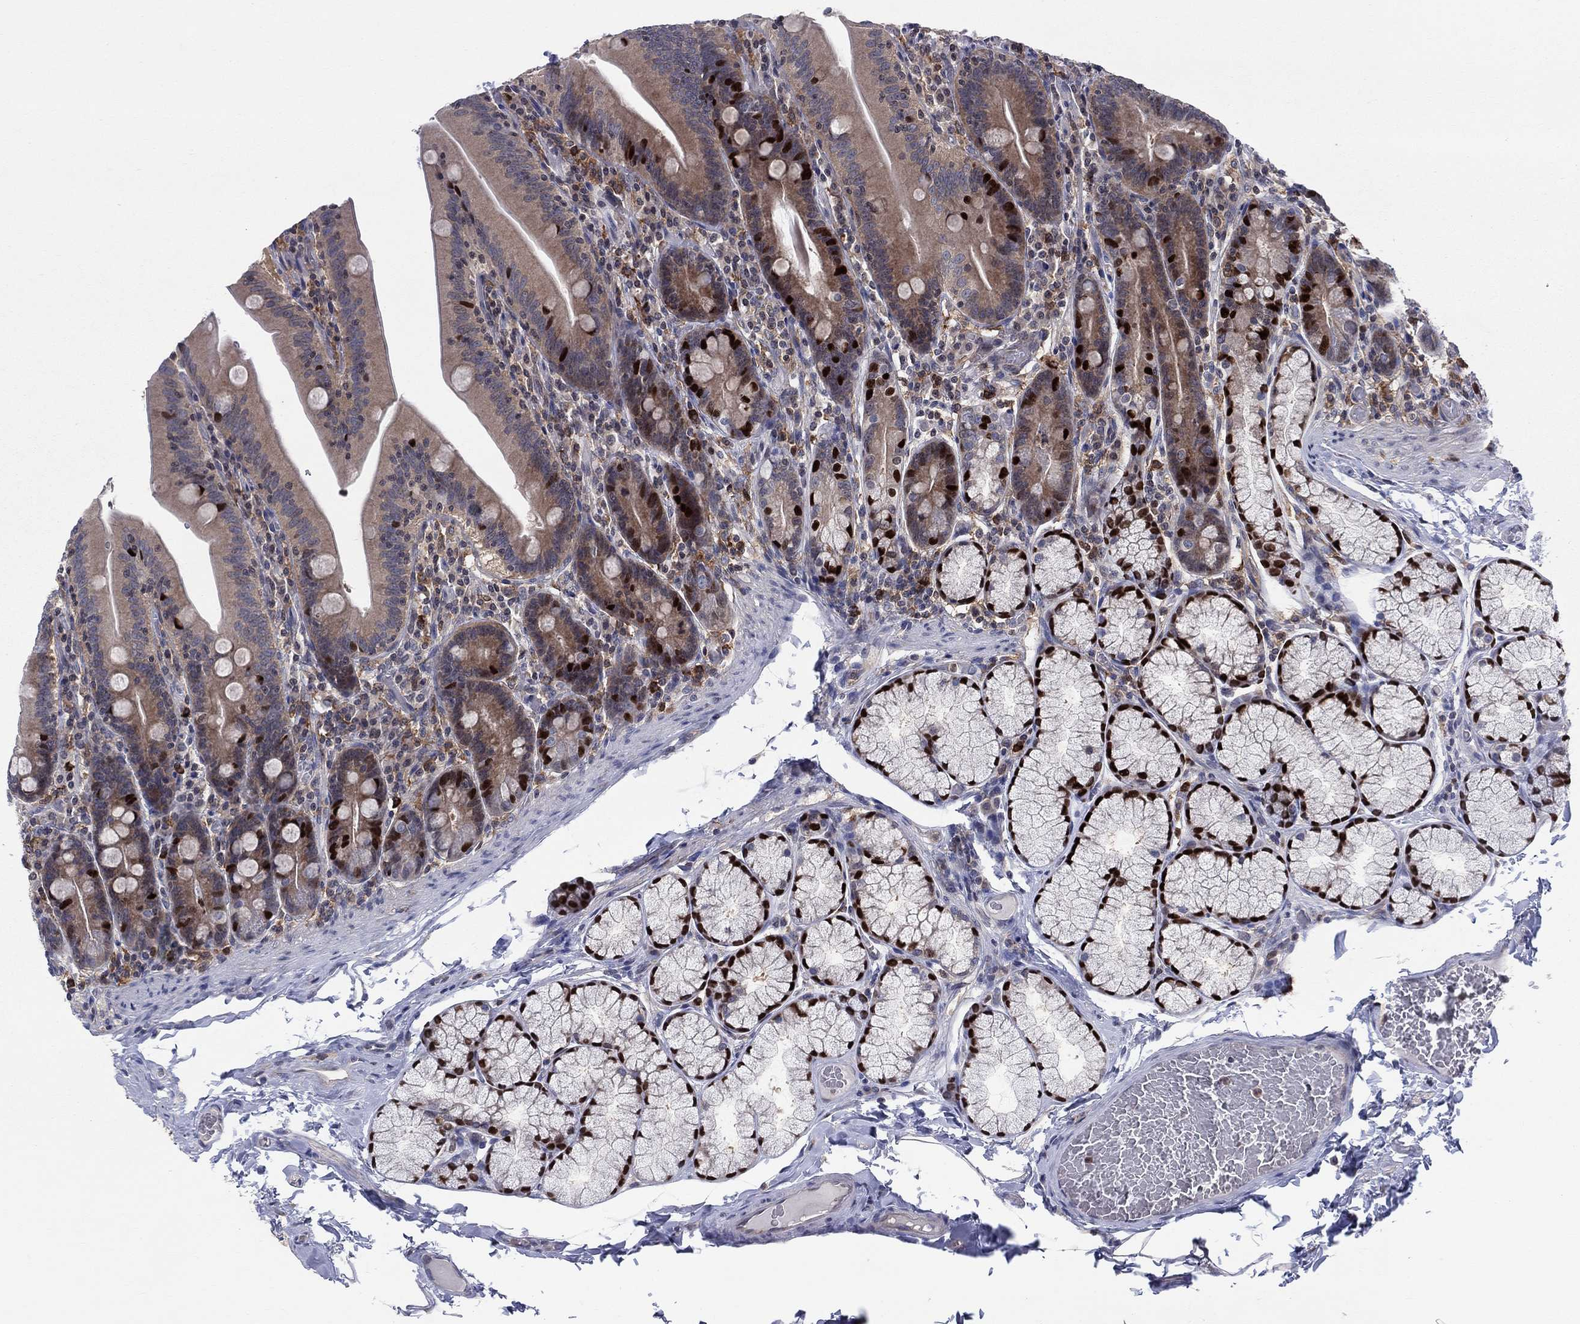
{"staining": {"intensity": "strong", "quantity": "<25%", "location": "cytoplasmic/membranous,nuclear"}, "tissue": "small intestine", "cell_type": "Glandular cells", "image_type": "normal", "snomed": [{"axis": "morphology", "description": "Normal tissue, NOS"}, {"axis": "topography", "description": "Small intestine"}], "caption": "Immunohistochemical staining of benign small intestine exhibits strong cytoplasmic/membranous,nuclear protein staining in approximately <25% of glandular cells.", "gene": "ZNHIT3", "patient": {"sex": "male", "age": 37}}